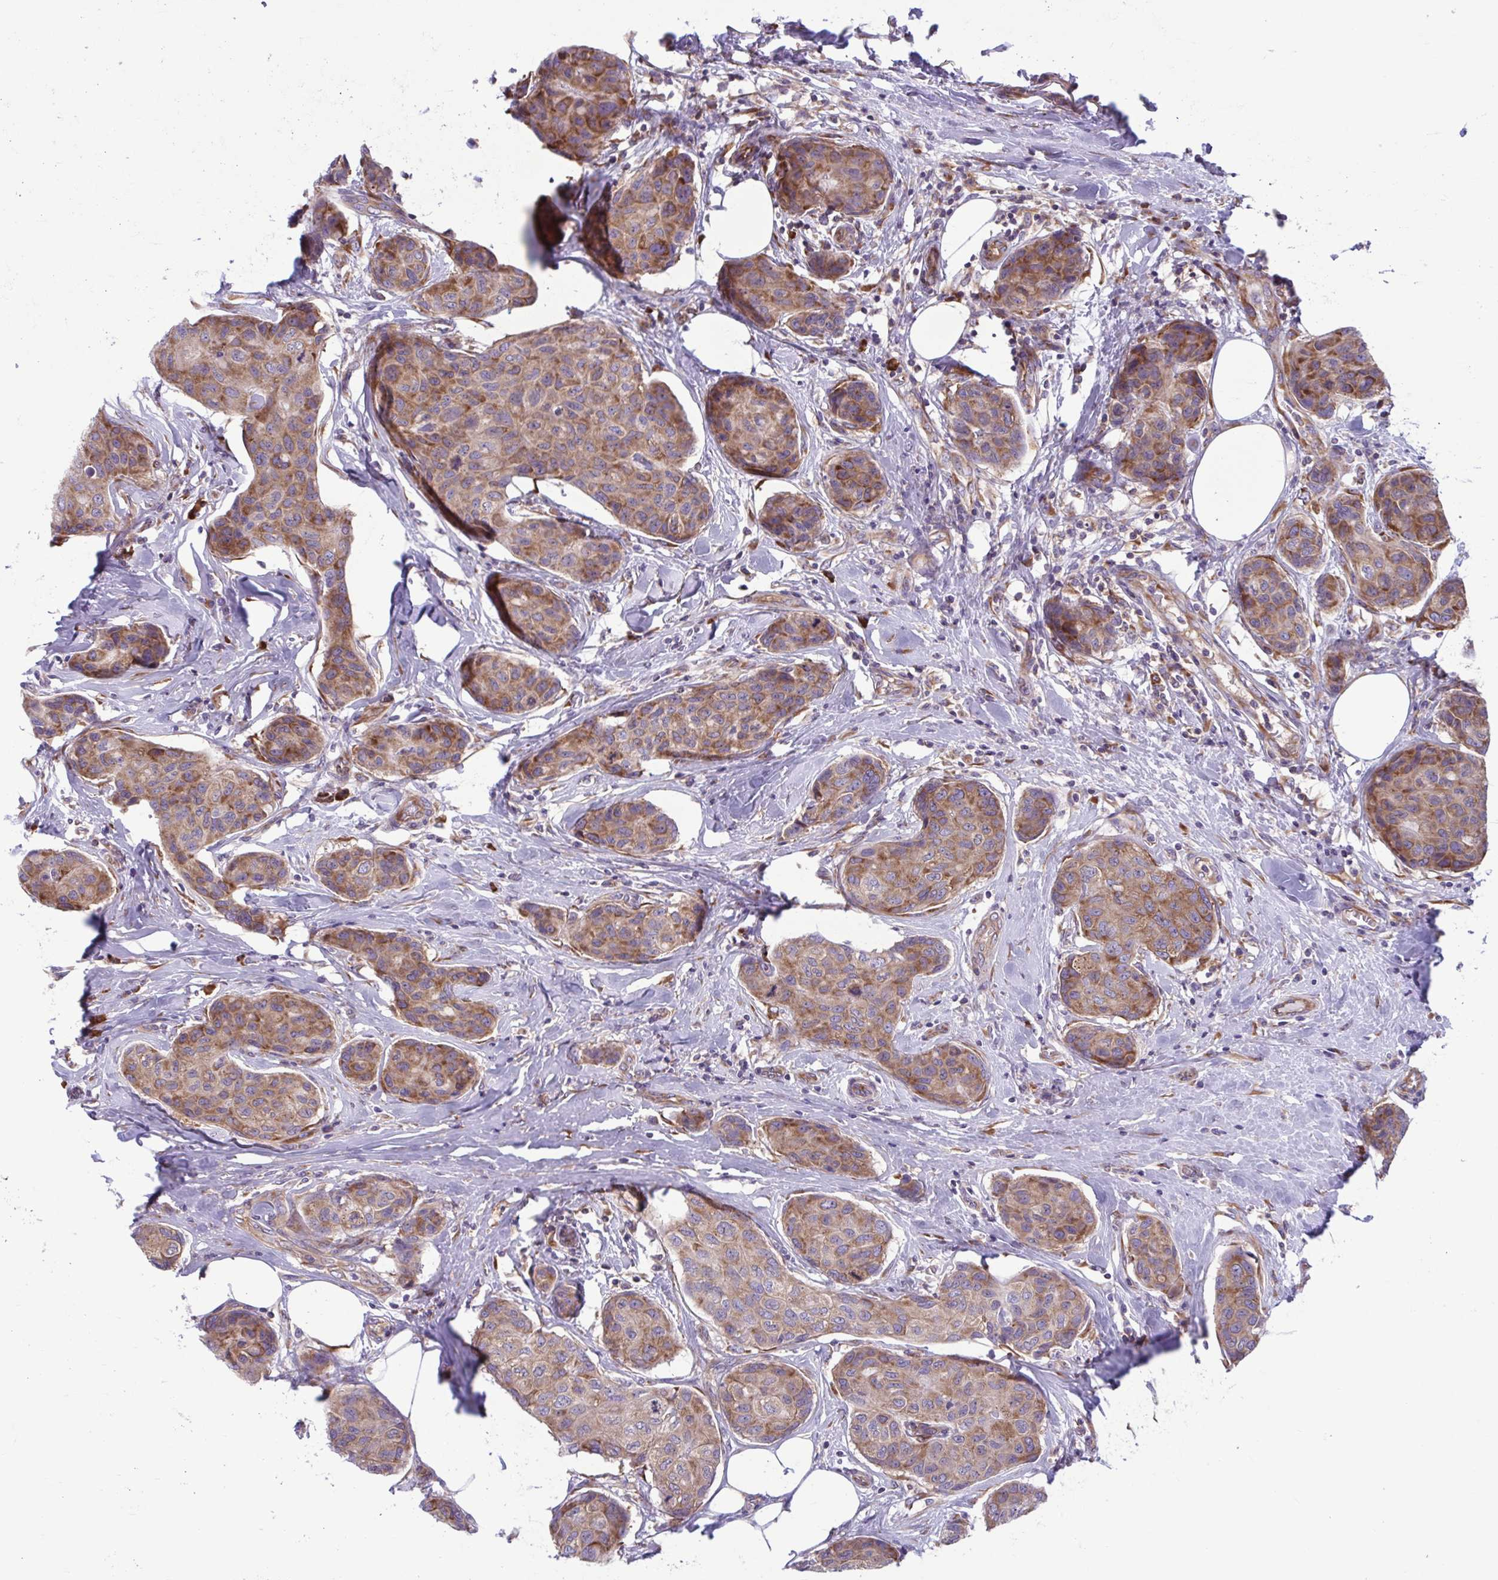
{"staining": {"intensity": "moderate", "quantity": ">75%", "location": "cytoplasmic/membranous"}, "tissue": "breast cancer", "cell_type": "Tumor cells", "image_type": "cancer", "snomed": [{"axis": "morphology", "description": "Duct carcinoma"}, {"axis": "topography", "description": "Breast"}], "caption": "A medium amount of moderate cytoplasmic/membranous staining is present in approximately >75% of tumor cells in intraductal carcinoma (breast) tissue. (Stains: DAB (3,3'-diaminobenzidine) in brown, nuclei in blue, Microscopy: brightfield microscopy at high magnification).", "gene": "RPS16", "patient": {"sex": "female", "age": 80}}